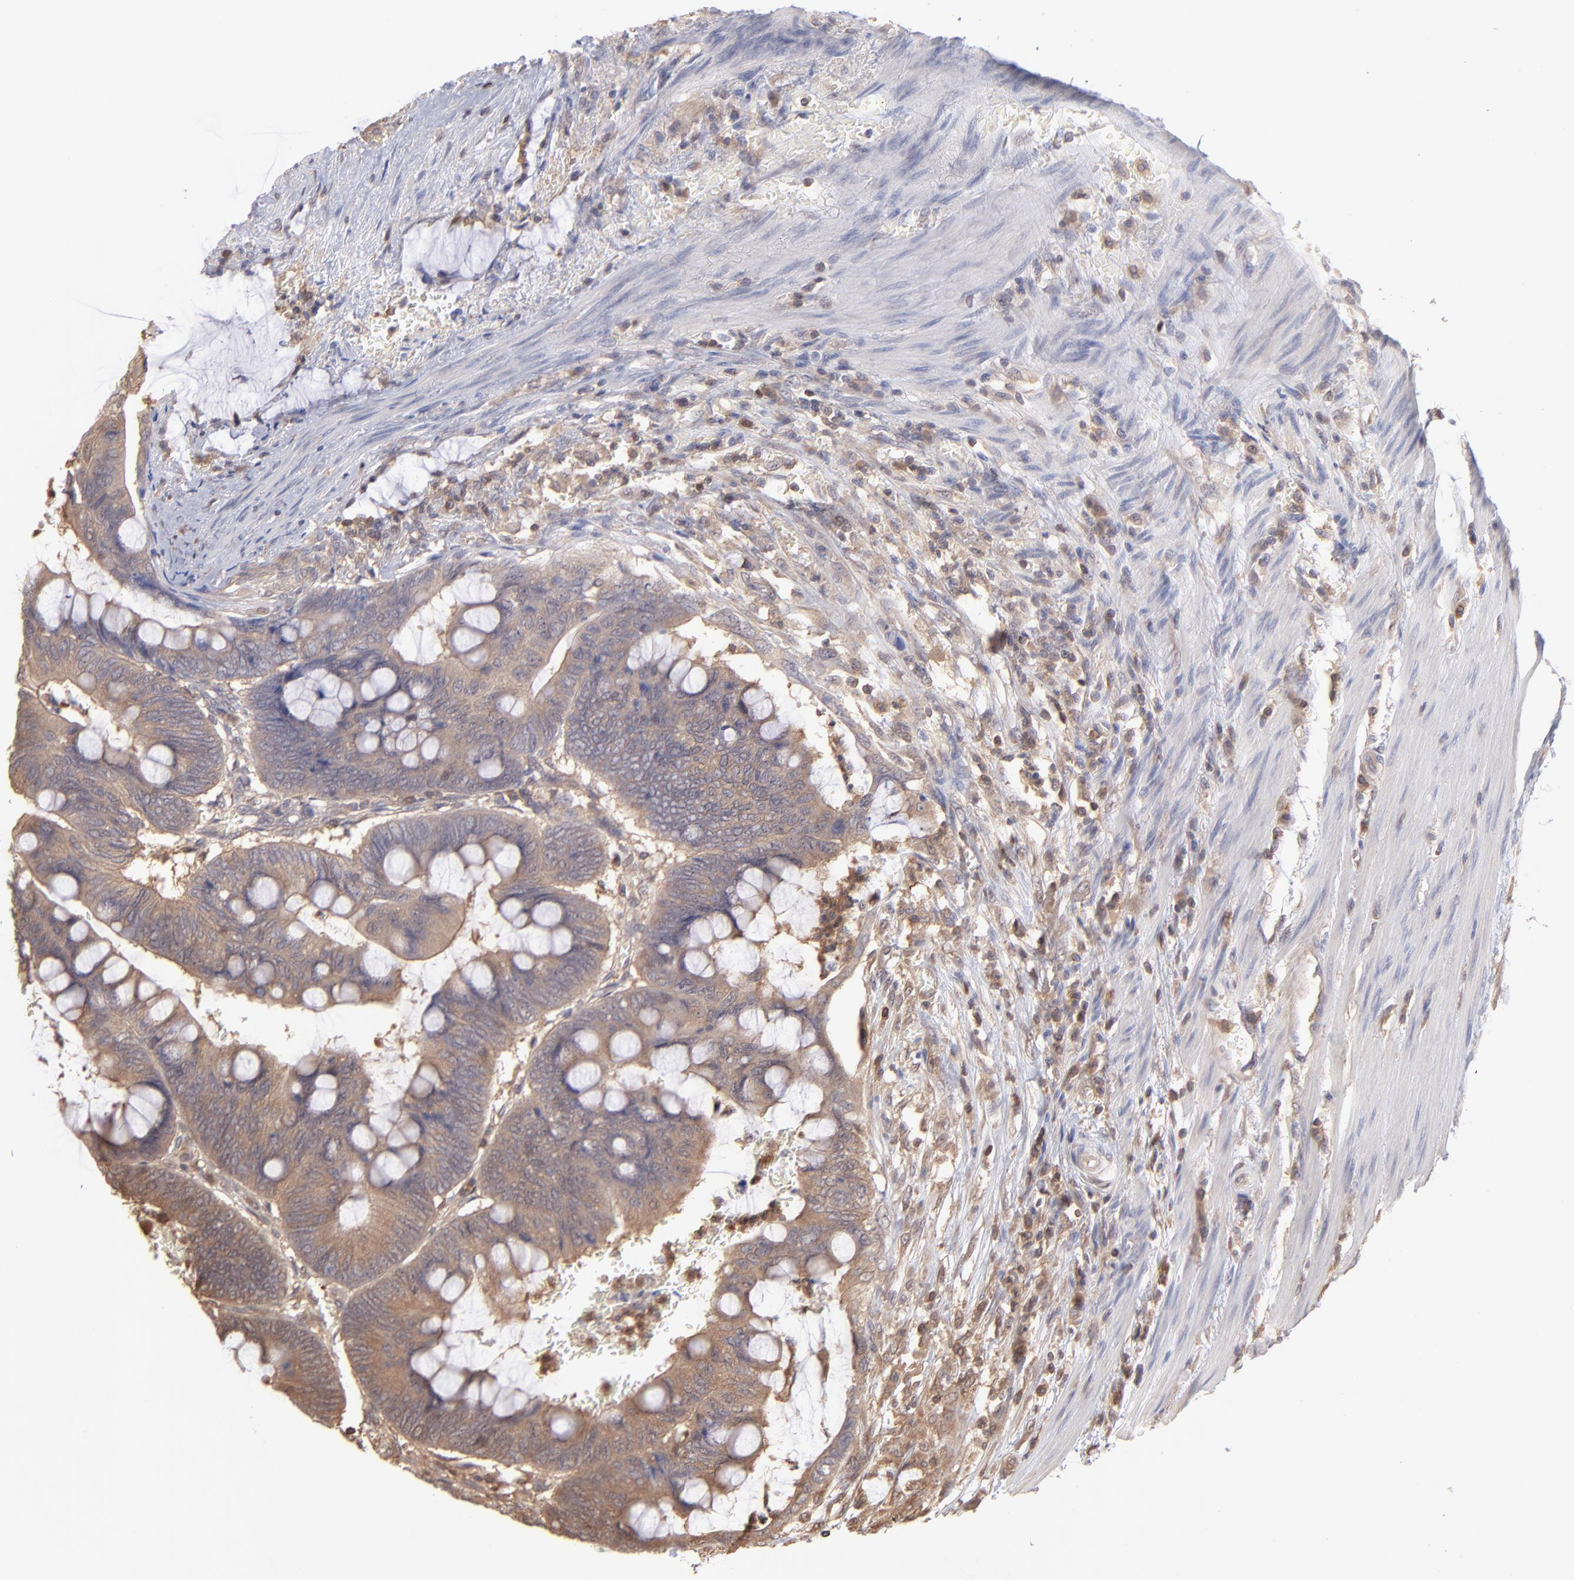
{"staining": {"intensity": "strong", "quantity": ">75%", "location": "cytoplasmic/membranous"}, "tissue": "colorectal cancer", "cell_type": "Tumor cells", "image_type": "cancer", "snomed": [{"axis": "morphology", "description": "Normal tissue, NOS"}, {"axis": "morphology", "description": "Adenocarcinoma, NOS"}, {"axis": "topography", "description": "Rectum"}], "caption": "This image reveals immunohistochemistry staining of human colorectal adenocarcinoma, with high strong cytoplasmic/membranous positivity in about >75% of tumor cells.", "gene": "MAP2K2", "patient": {"sex": "male", "age": 92}}